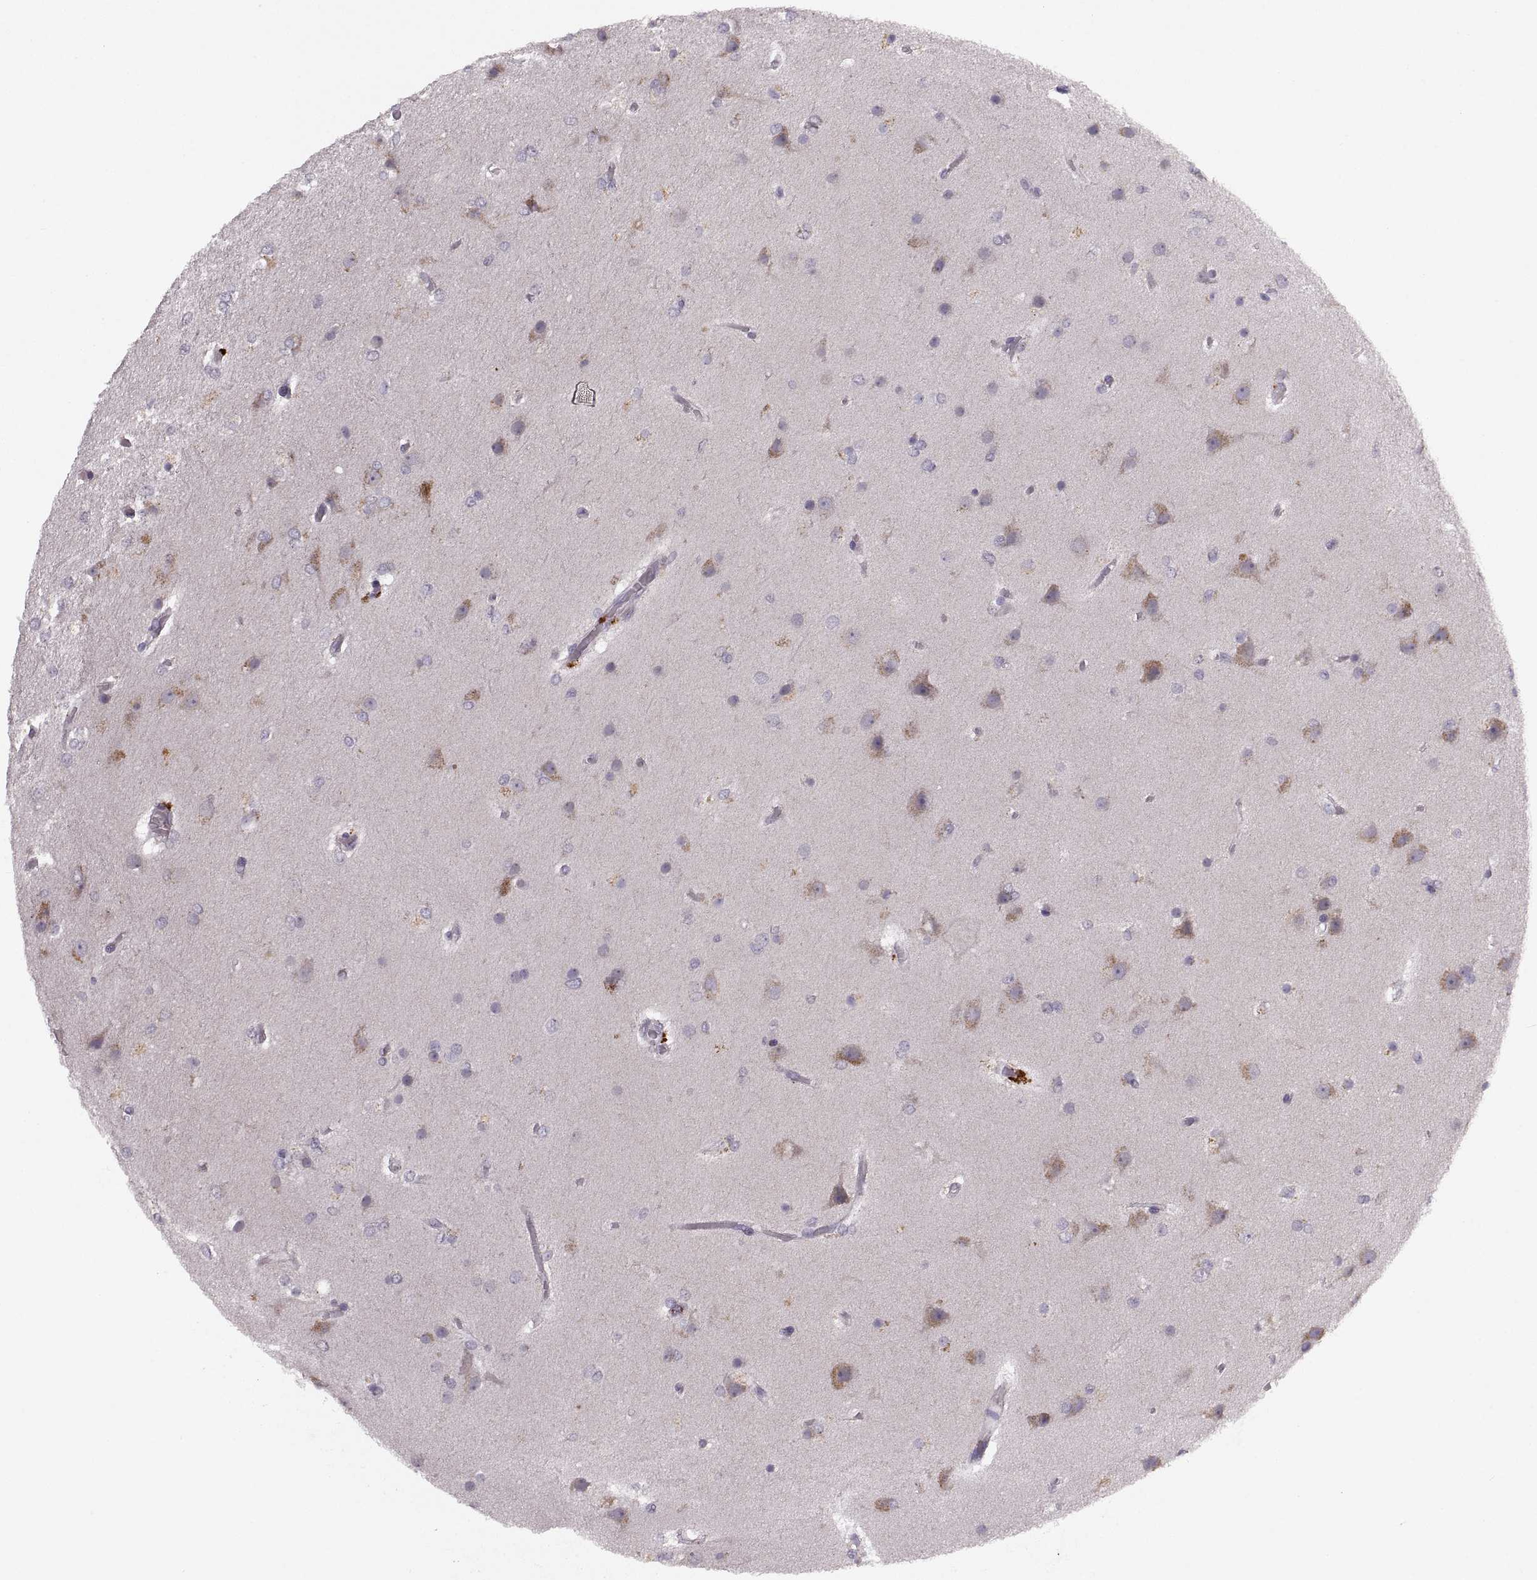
{"staining": {"intensity": "negative", "quantity": "none", "location": "none"}, "tissue": "glioma", "cell_type": "Tumor cells", "image_type": "cancer", "snomed": [{"axis": "morphology", "description": "Glioma, malignant, High grade"}, {"axis": "topography", "description": "Brain"}], "caption": "IHC image of human glioma stained for a protein (brown), which exhibits no staining in tumor cells.", "gene": "ADH6", "patient": {"sex": "female", "age": 61}}